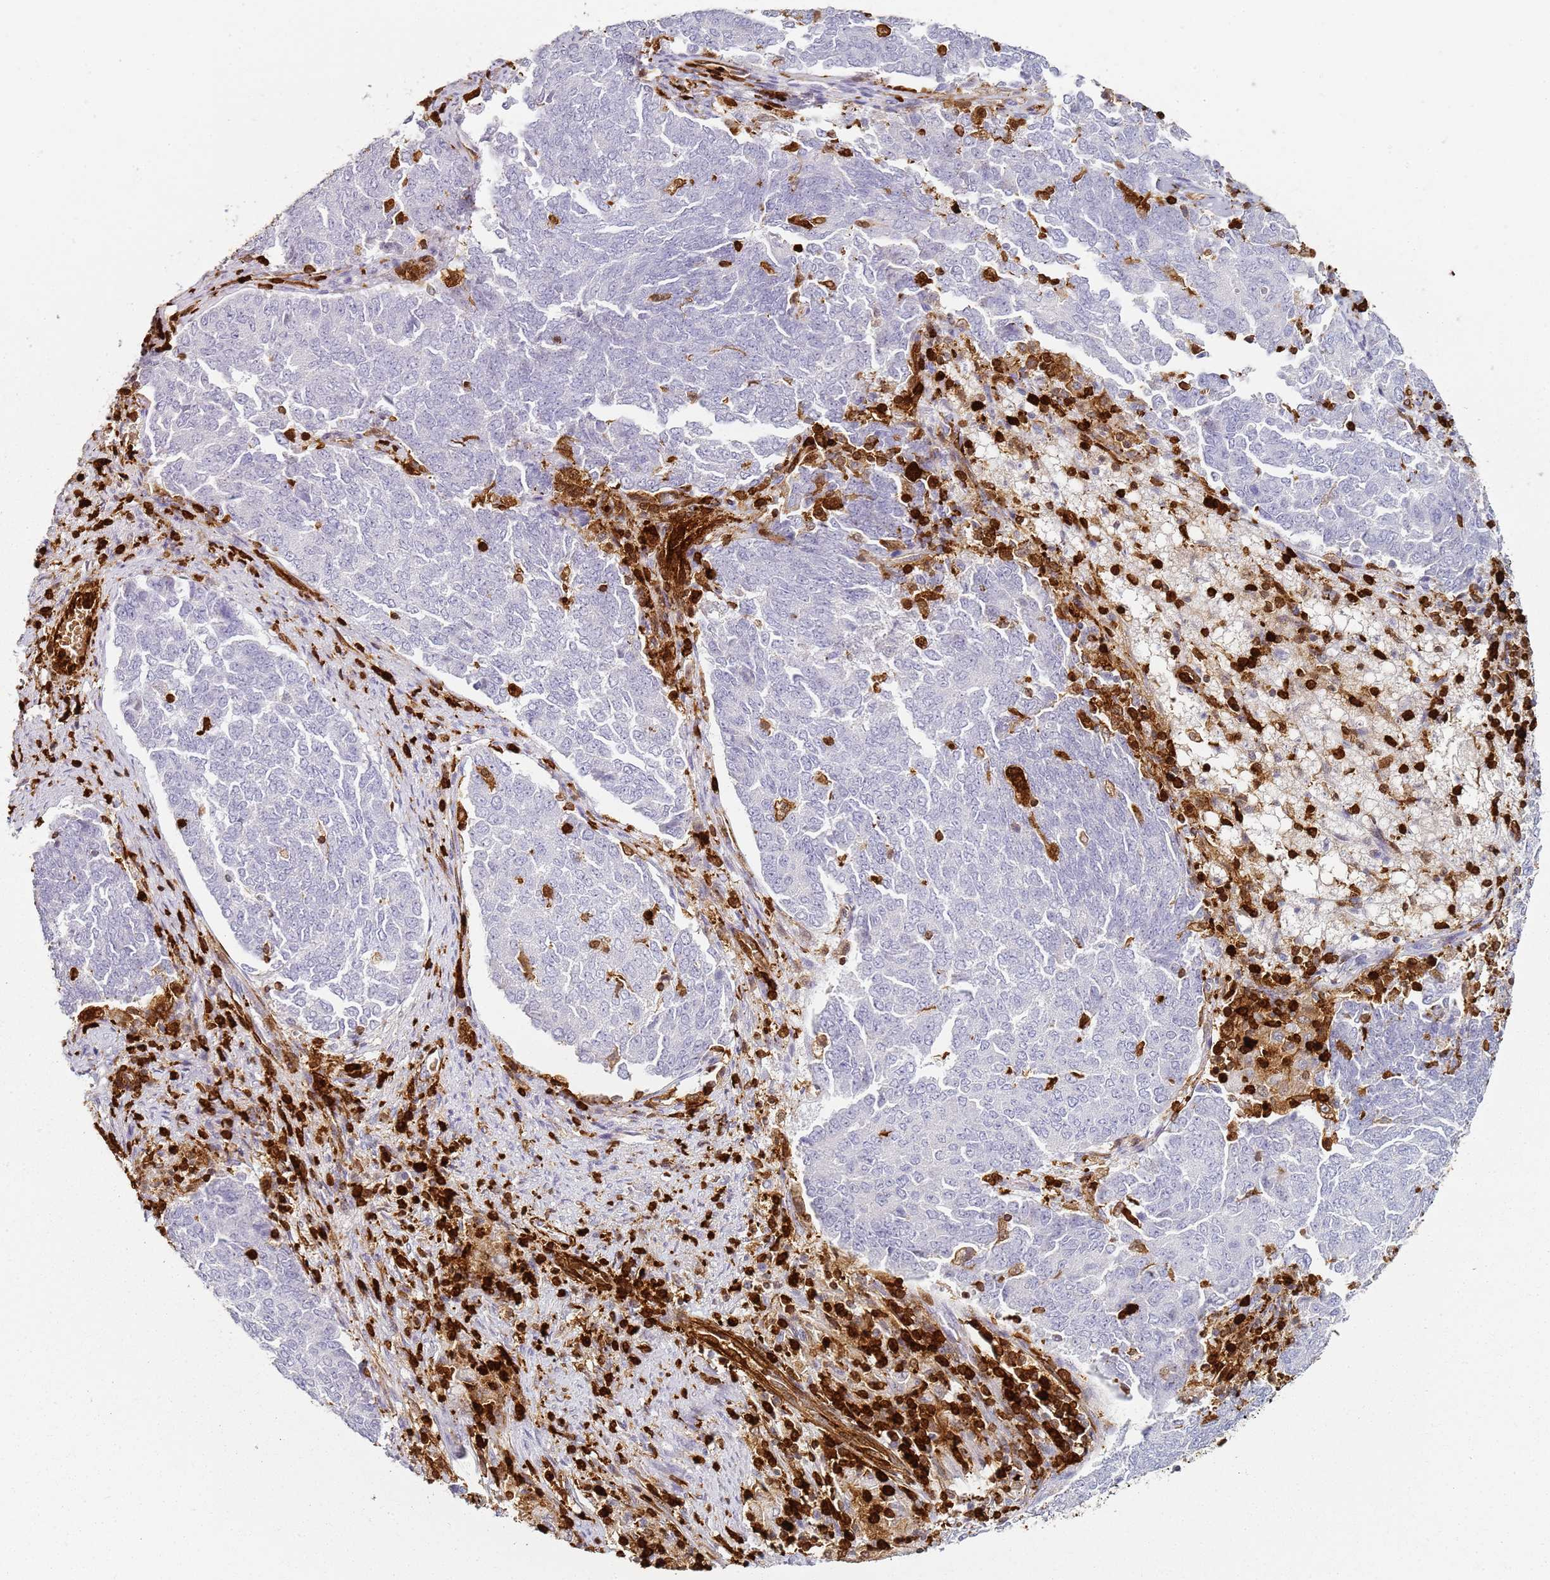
{"staining": {"intensity": "negative", "quantity": "none", "location": "none"}, "tissue": "endometrial cancer", "cell_type": "Tumor cells", "image_type": "cancer", "snomed": [{"axis": "morphology", "description": "Adenocarcinoma, NOS"}, {"axis": "topography", "description": "Endometrium"}], "caption": "A micrograph of endometrial cancer (adenocarcinoma) stained for a protein displays no brown staining in tumor cells.", "gene": "S100A4", "patient": {"sex": "female", "age": 80}}